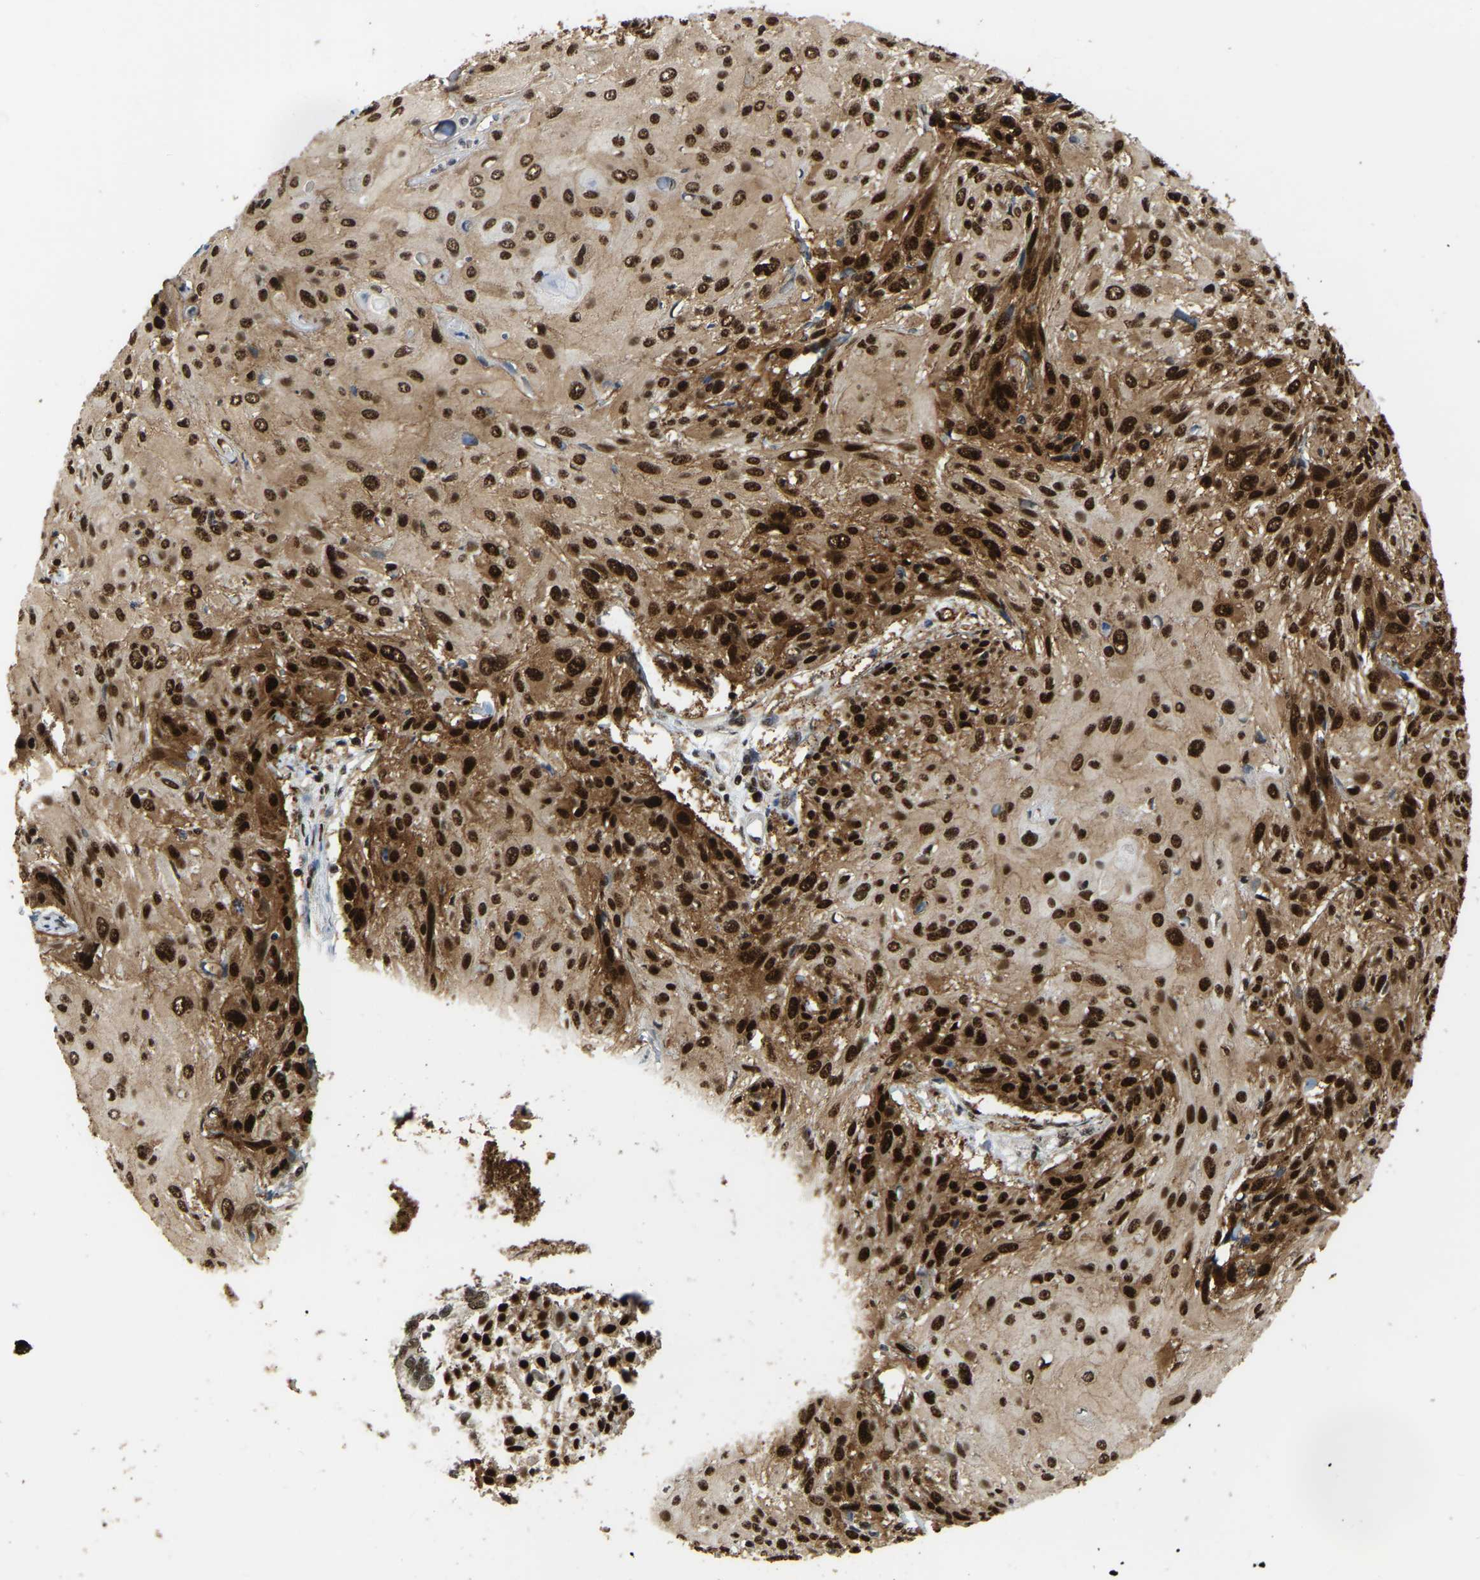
{"staining": {"intensity": "strong", "quantity": ">75%", "location": "nuclear"}, "tissue": "cervical cancer", "cell_type": "Tumor cells", "image_type": "cancer", "snomed": [{"axis": "morphology", "description": "Squamous cell carcinoma, NOS"}, {"axis": "topography", "description": "Cervix"}], "caption": "This is an image of immunohistochemistry (IHC) staining of cervical squamous cell carcinoma, which shows strong staining in the nuclear of tumor cells.", "gene": "TBL1XR1", "patient": {"sex": "female", "age": 51}}